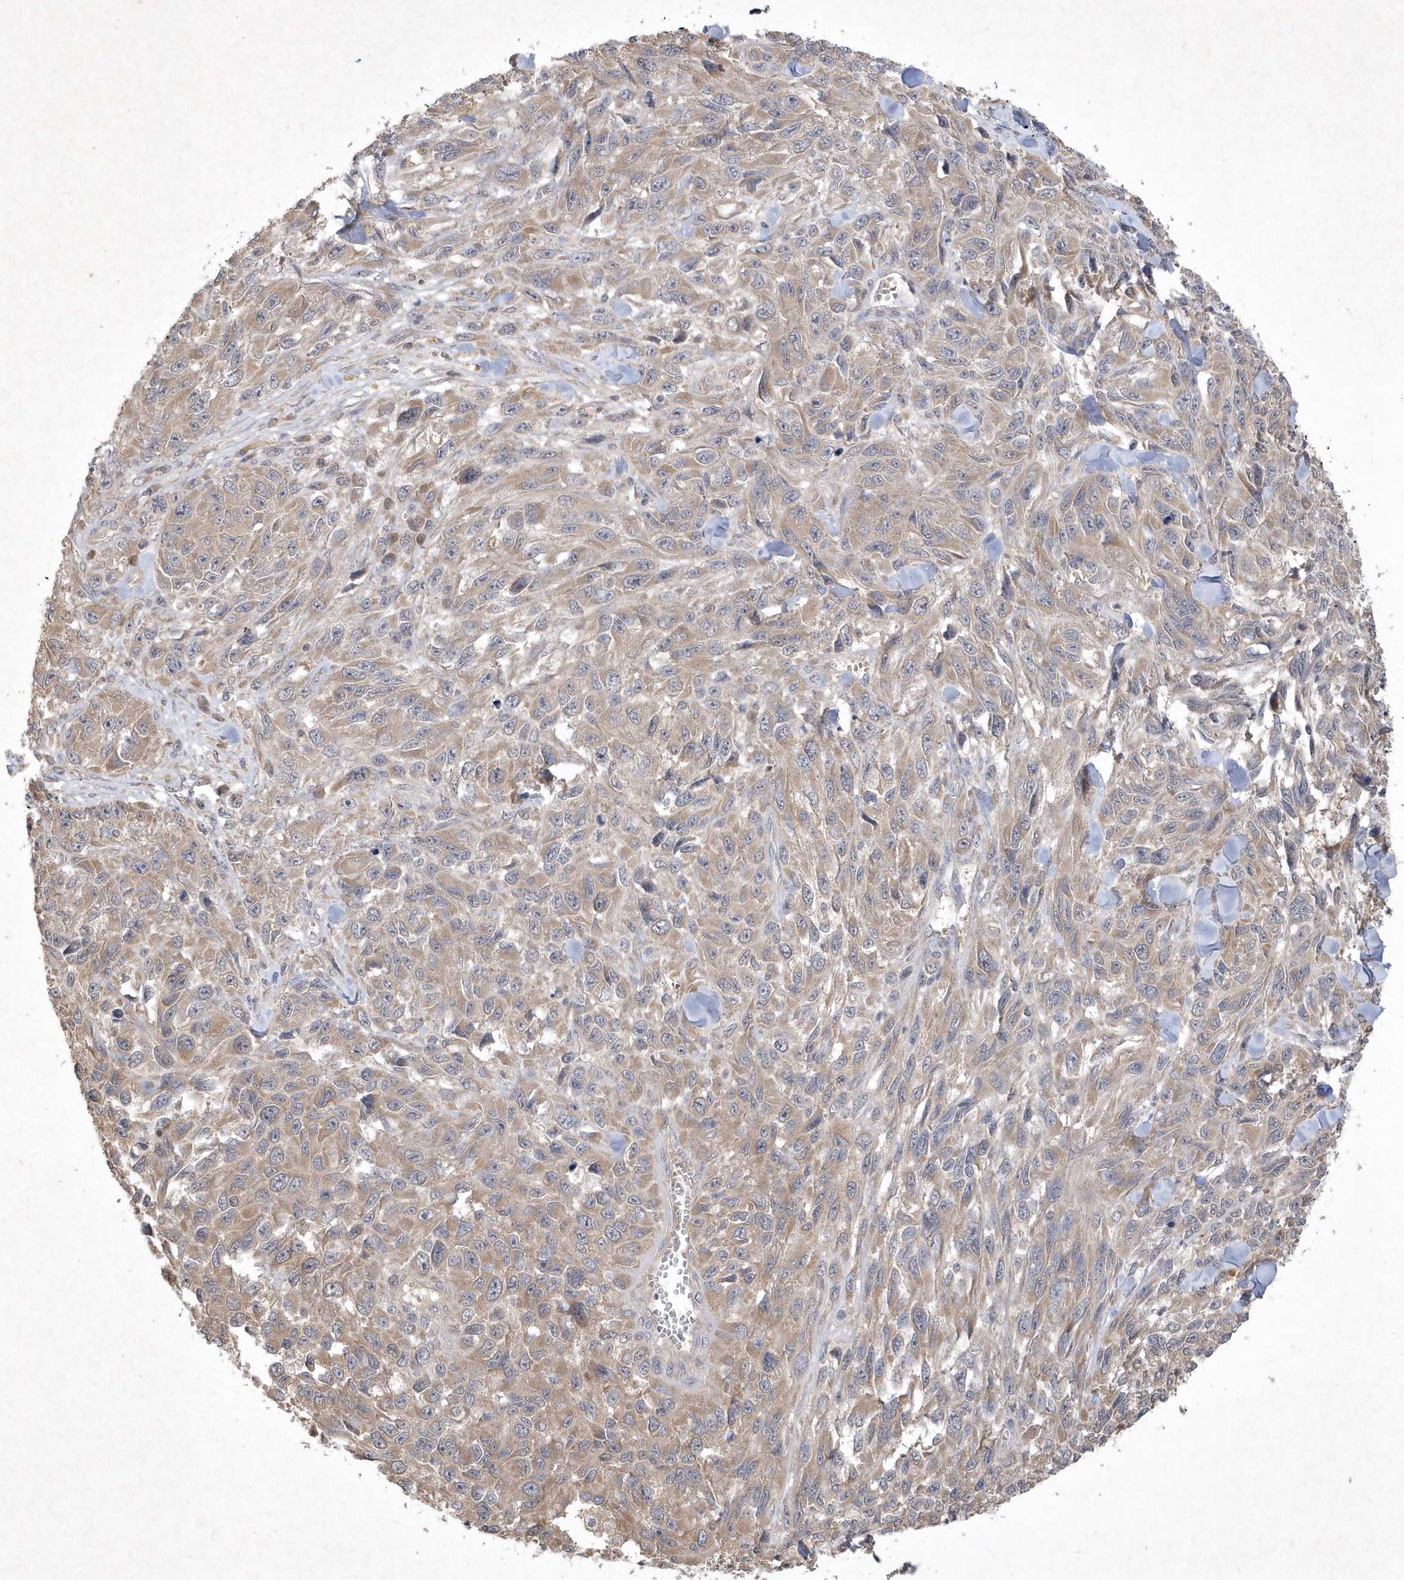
{"staining": {"intensity": "weak", "quantity": ">75%", "location": "cytoplasmic/membranous"}, "tissue": "melanoma", "cell_type": "Tumor cells", "image_type": "cancer", "snomed": [{"axis": "morphology", "description": "Malignant melanoma, NOS"}, {"axis": "topography", "description": "Skin"}], "caption": "An image of human malignant melanoma stained for a protein reveals weak cytoplasmic/membranous brown staining in tumor cells.", "gene": "AKR7A2", "patient": {"sex": "female", "age": 96}}